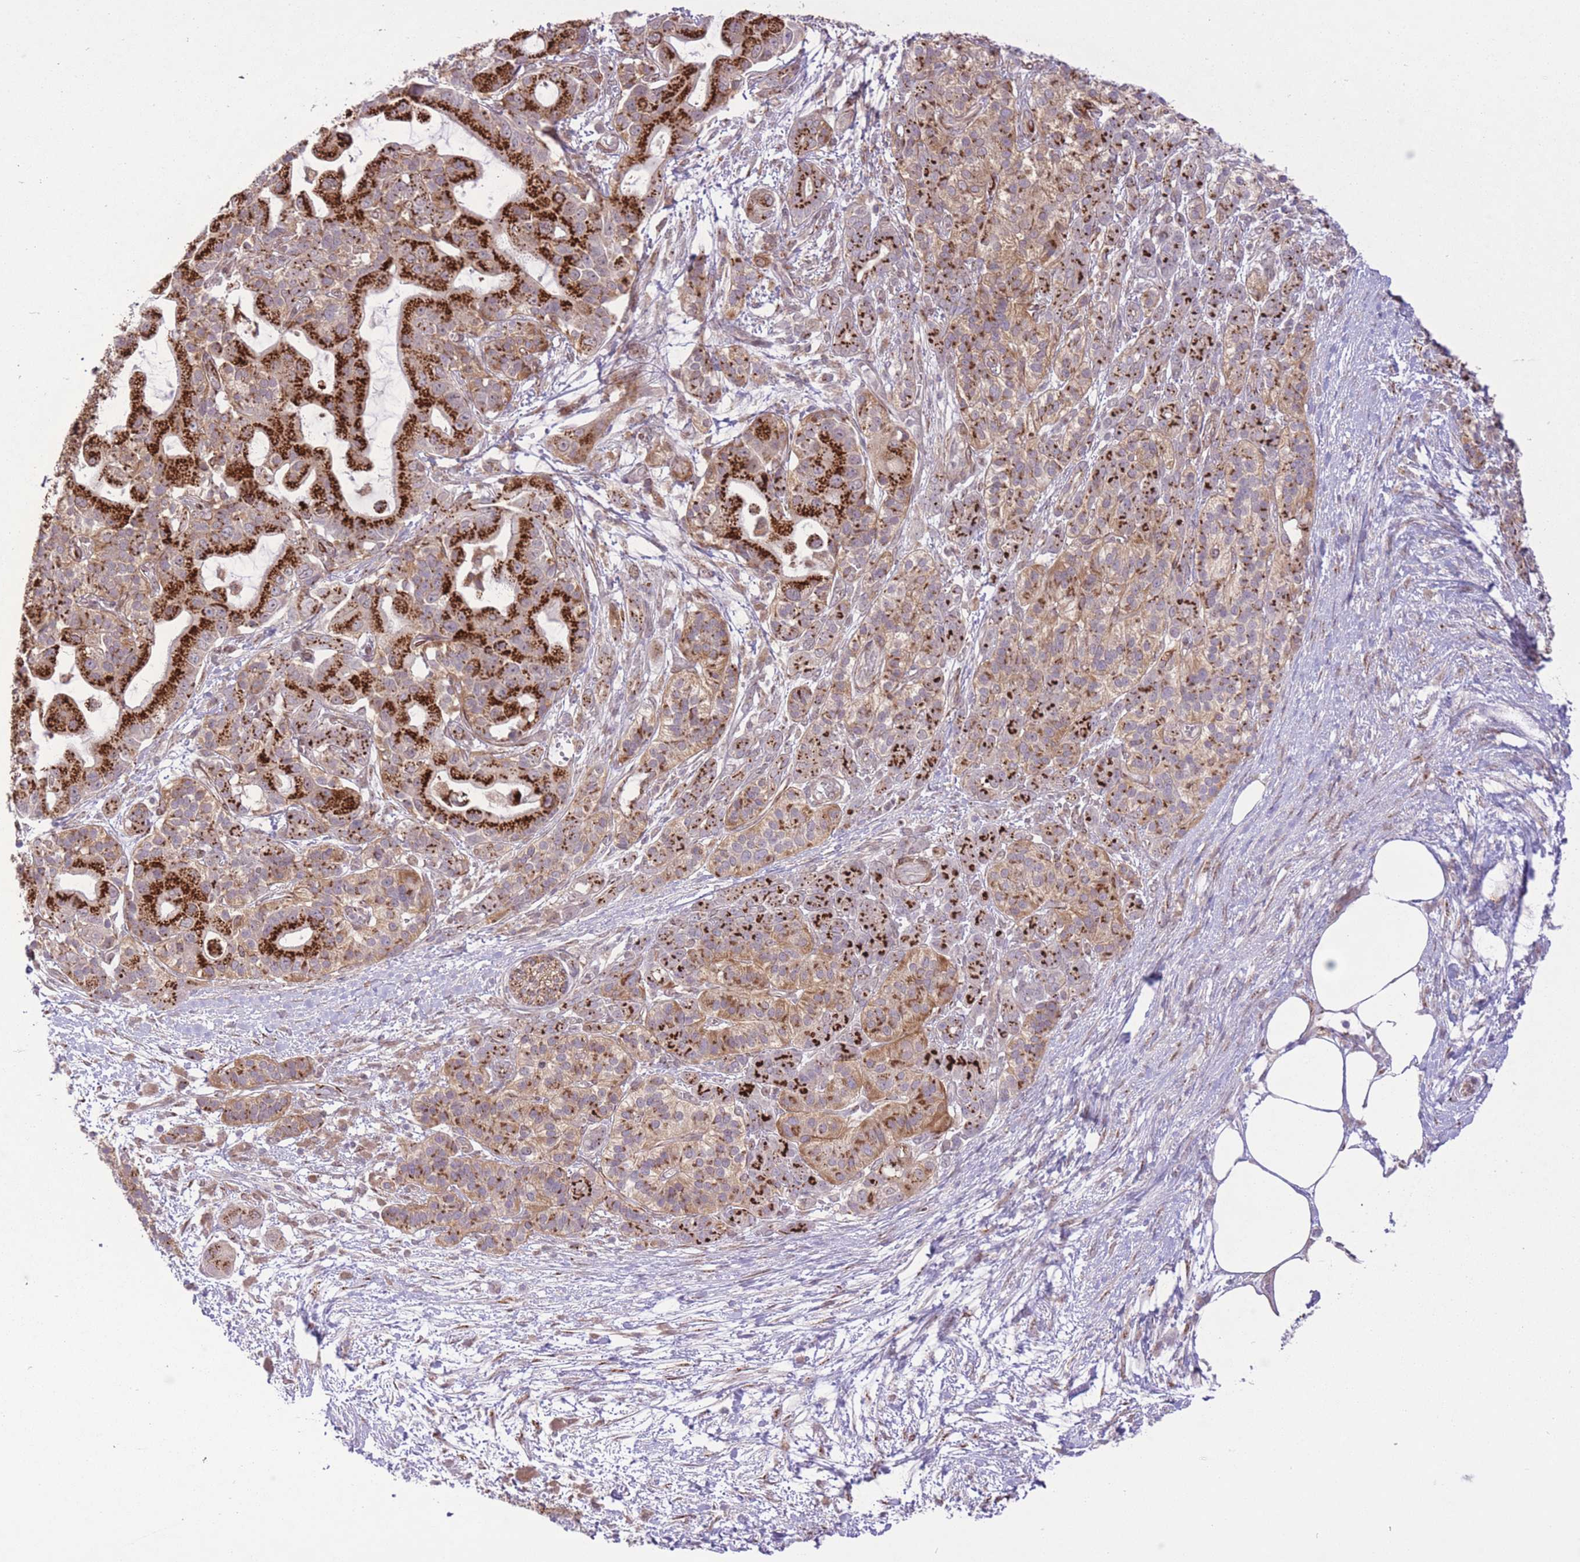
{"staining": {"intensity": "strong", "quantity": ">75%", "location": "cytoplasmic/membranous"}, "tissue": "pancreatic cancer", "cell_type": "Tumor cells", "image_type": "cancer", "snomed": [{"axis": "morphology", "description": "Adenocarcinoma, NOS"}, {"axis": "topography", "description": "Pancreas"}], "caption": "Immunohistochemical staining of pancreatic adenocarcinoma displays strong cytoplasmic/membranous protein staining in about >75% of tumor cells.", "gene": "ZBED5", "patient": {"sex": "male", "age": 57}}